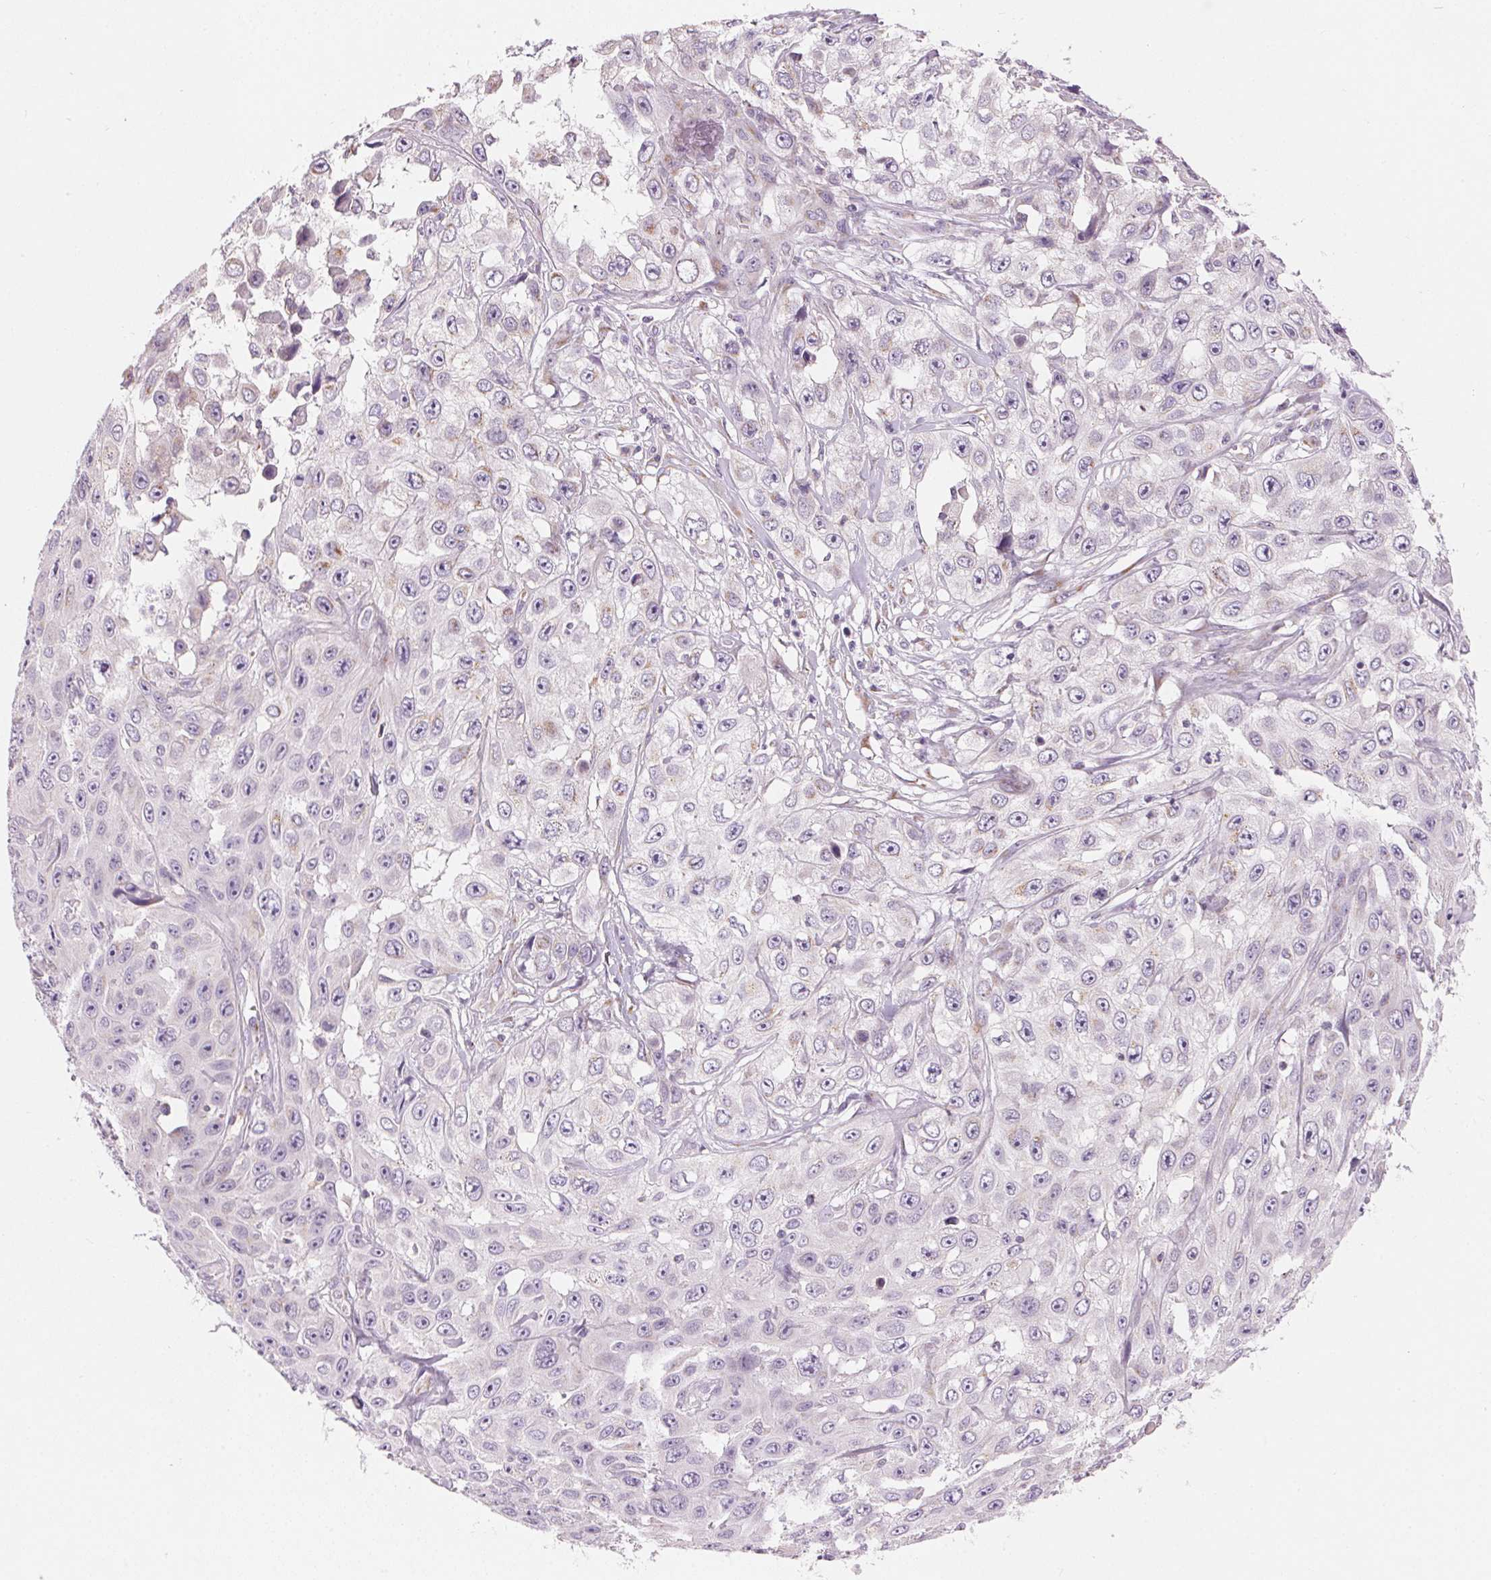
{"staining": {"intensity": "negative", "quantity": "none", "location": "none"}, "tissue": "skin cancer", "cell_type": "Tumor cells", "image_type": "cancer", "snomed": [{"axis": "morphology", "description": "Squamous cell carcinoma, NOS"}, {"axis": "topography", "description": "Skin"}], "caption": "Skin cancer was stained to show a protein in brown. There is no significant expression in tumor cells. (Brightfield microscopy of DAB immunohistochemistry (IHC) at high magnification).", "gene": "DRAM2", "patient": {"sex": "male", "age": 82}}